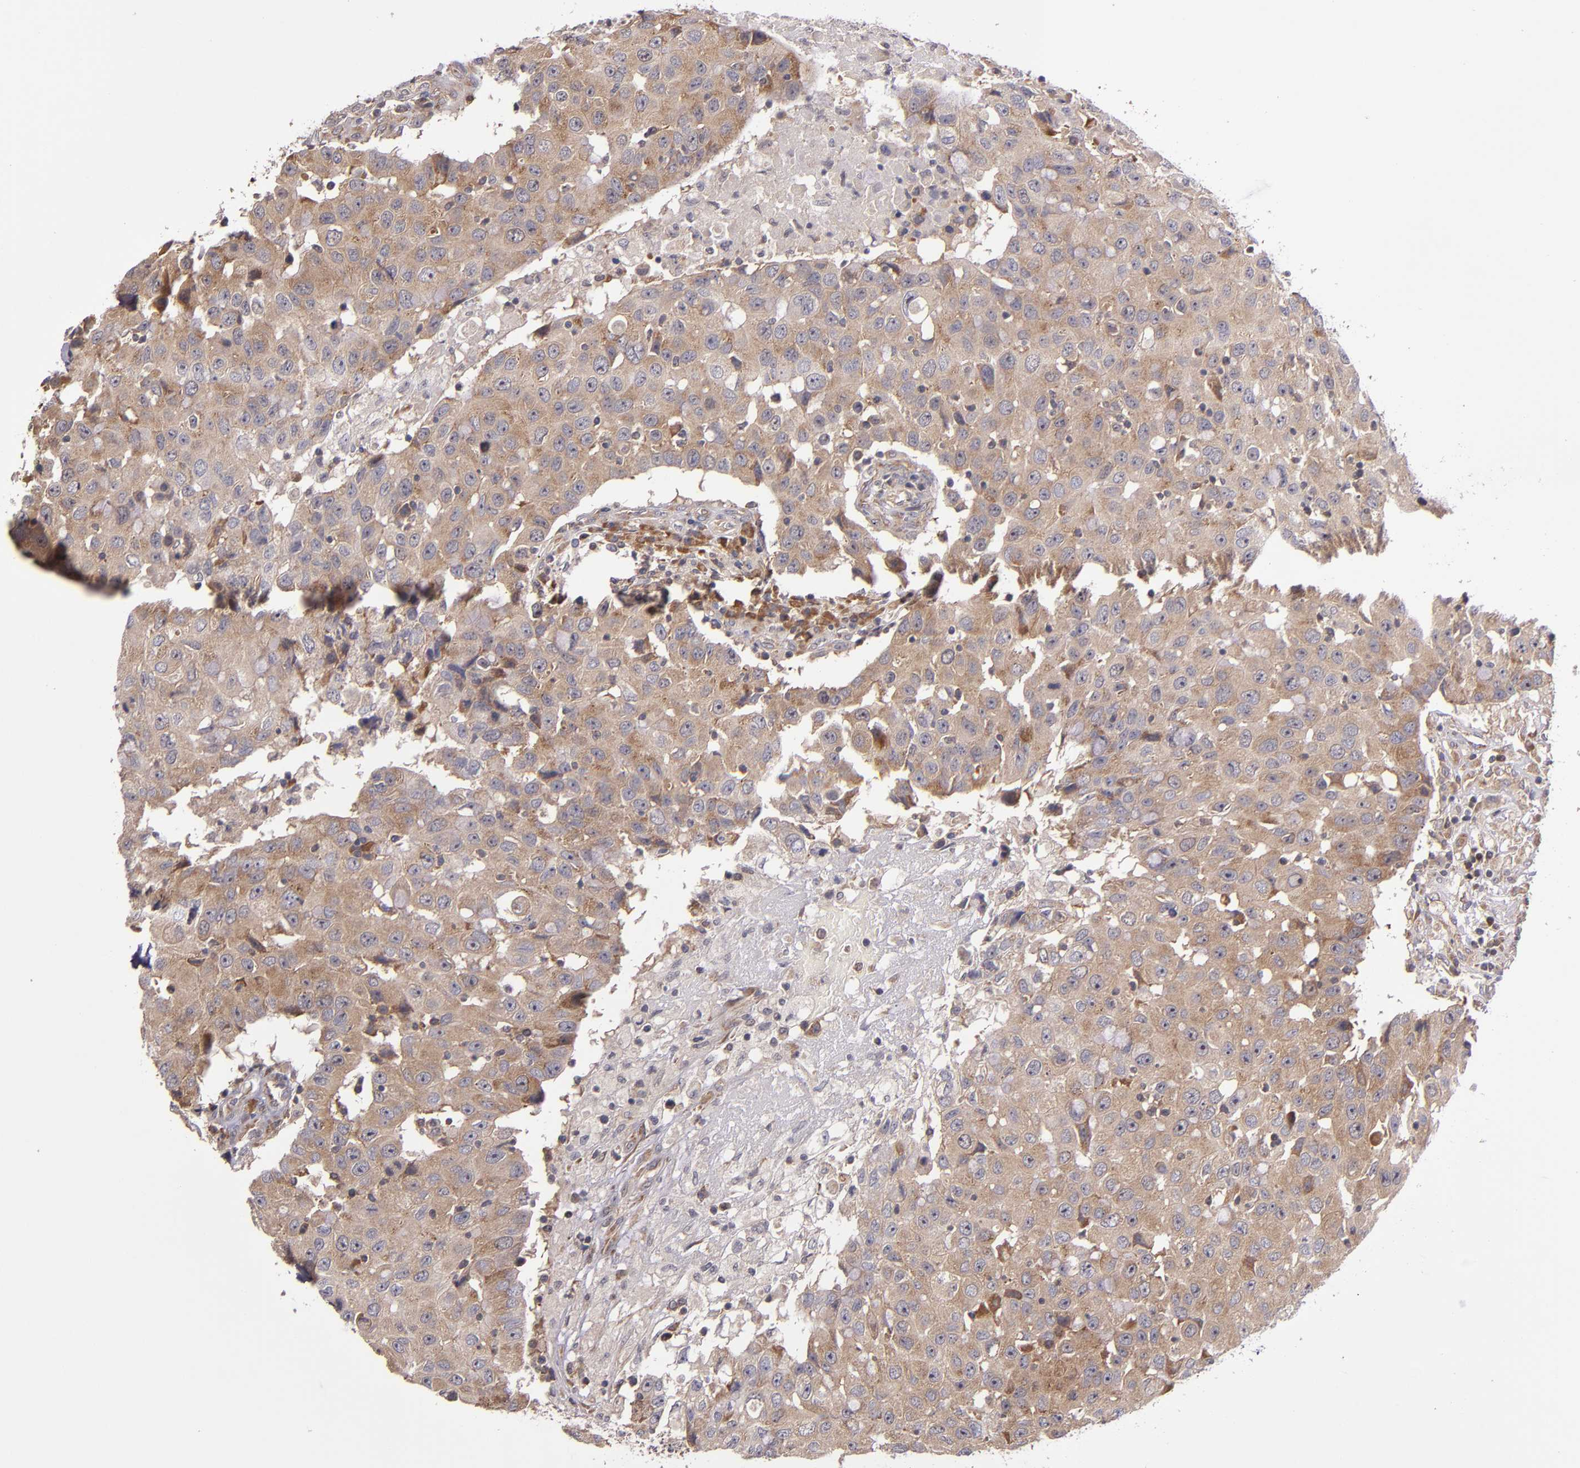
{"staining": {"intensity": "moderate", "quantity": ">75%", "location": "cytoplasmic/membranous"}, "tissue": "breast cancer", "cell_type": "Tumor cells", "image_type": "cancer", "snomed": [{"axis": "morphology", "description": "Duct carcinoma"}, {"axis": "topography", "description": "Breast"}], "caption": "DAB immunohistochemical staining of breast cancer (intraductal carcinoma) exhibits moderate cytoplasmic/membranous protein staining in about >75% of tumor cells. The staining was performed using DAB (3,3'-diaminobenzidine), with brown indicating positive protein expression. Nuclei are stained blue with hematoxylin.", "gene": "EIF4ENIF1", "patient": {"sex": "female", "age": 27}}